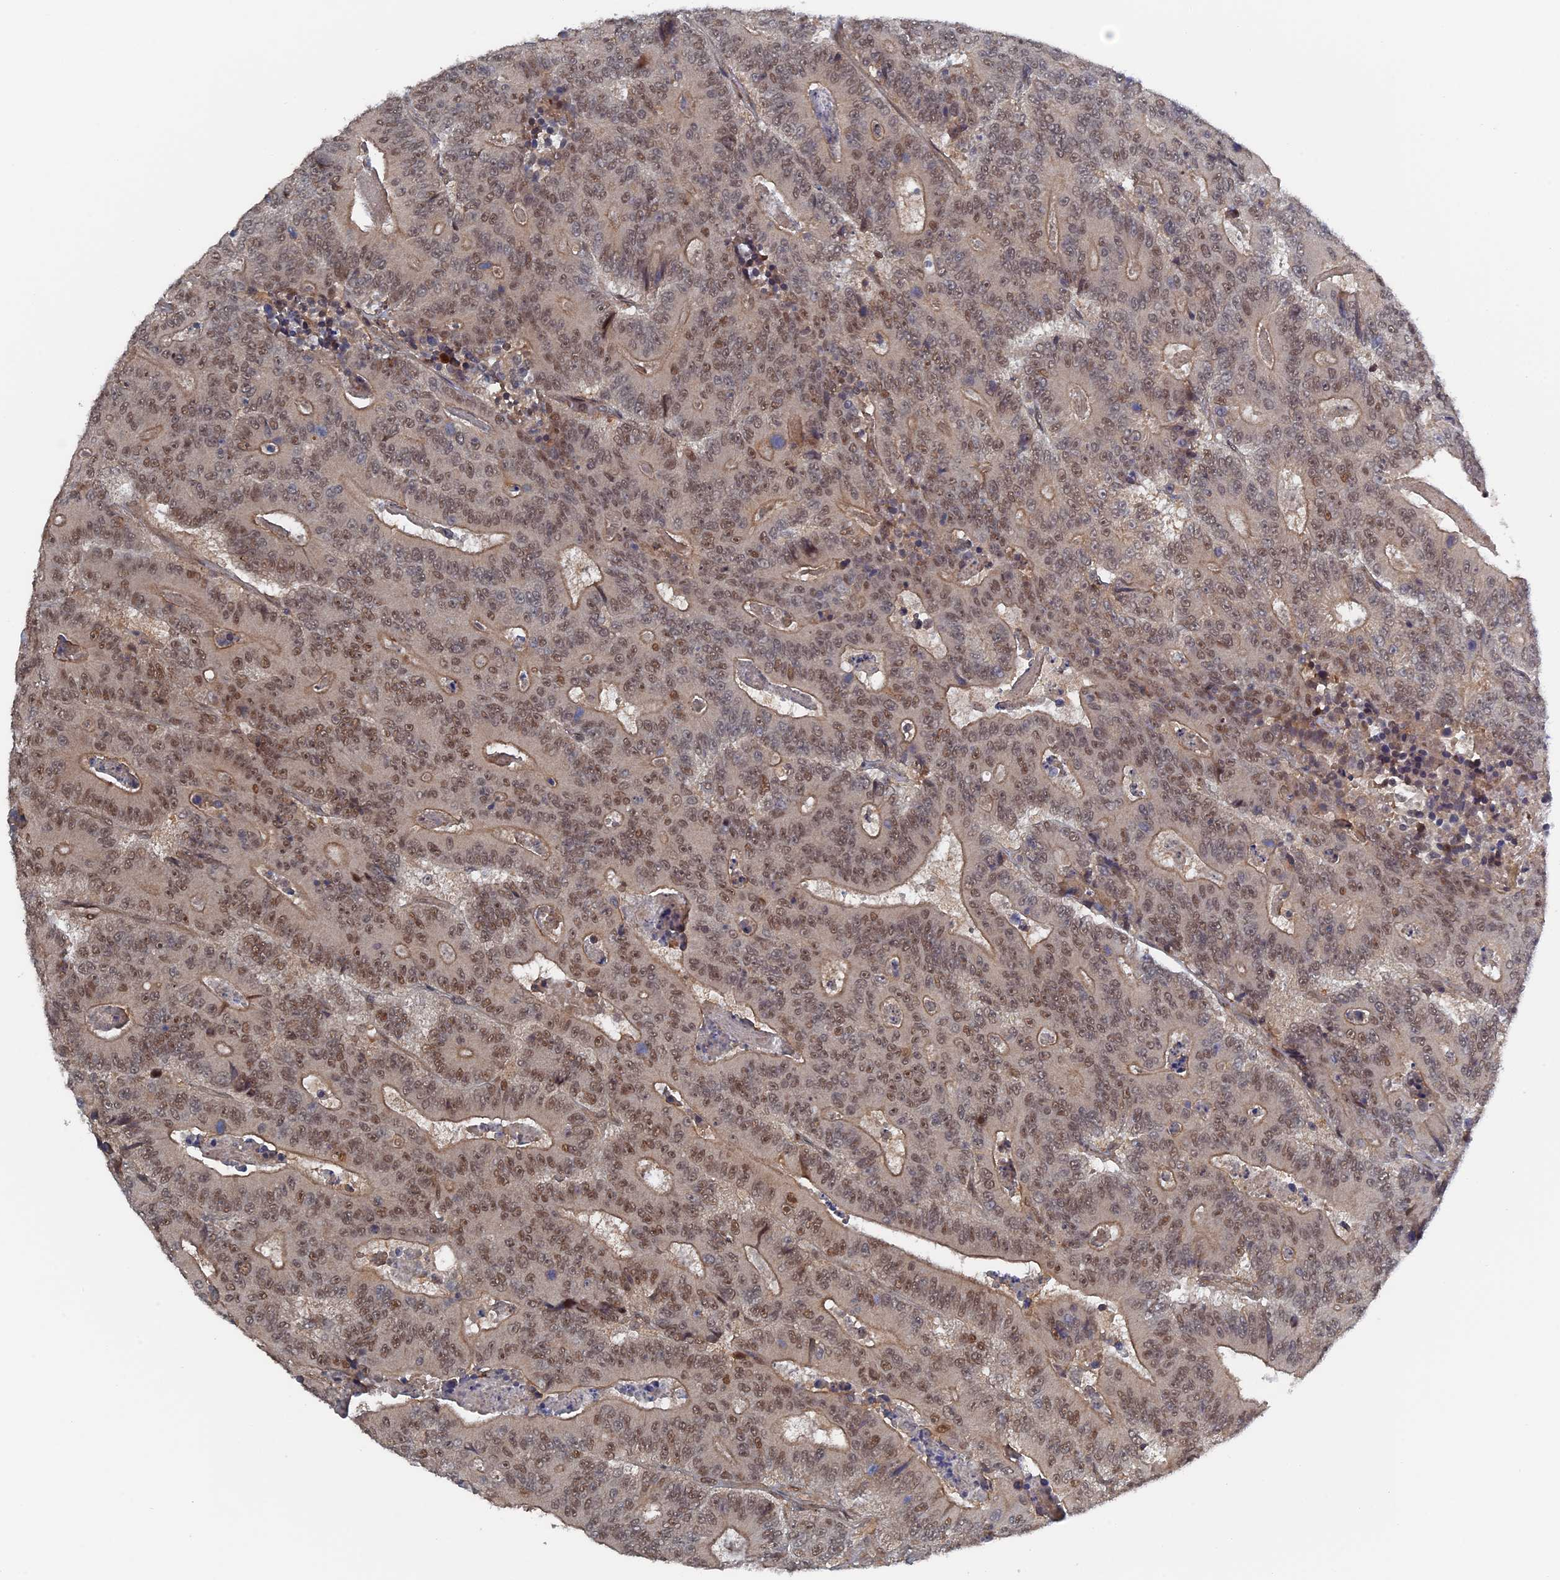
{"staining": {"intensity": "moderate", "quantity": ">75%", "location": "cytoplasmic/membranous,nuclear"}, "tissue": "colorectal cancer", "cell_type": "Tumor cells", "image_type": "cancer", "snomed": [{"axis": "morphology", "description": "Adenocarcinoma, NOS"}, {"axis": "topography", "description": "Colon"}], "caption": "Colorectal adenocarcinoma stained with a brown dye exhibits moderate cytoplasmic/membranous and nuclear positive expression in about >75% of tumor cells.", "gene": "ELOVL6", "patient": {"sex": "male", "age": 83}}